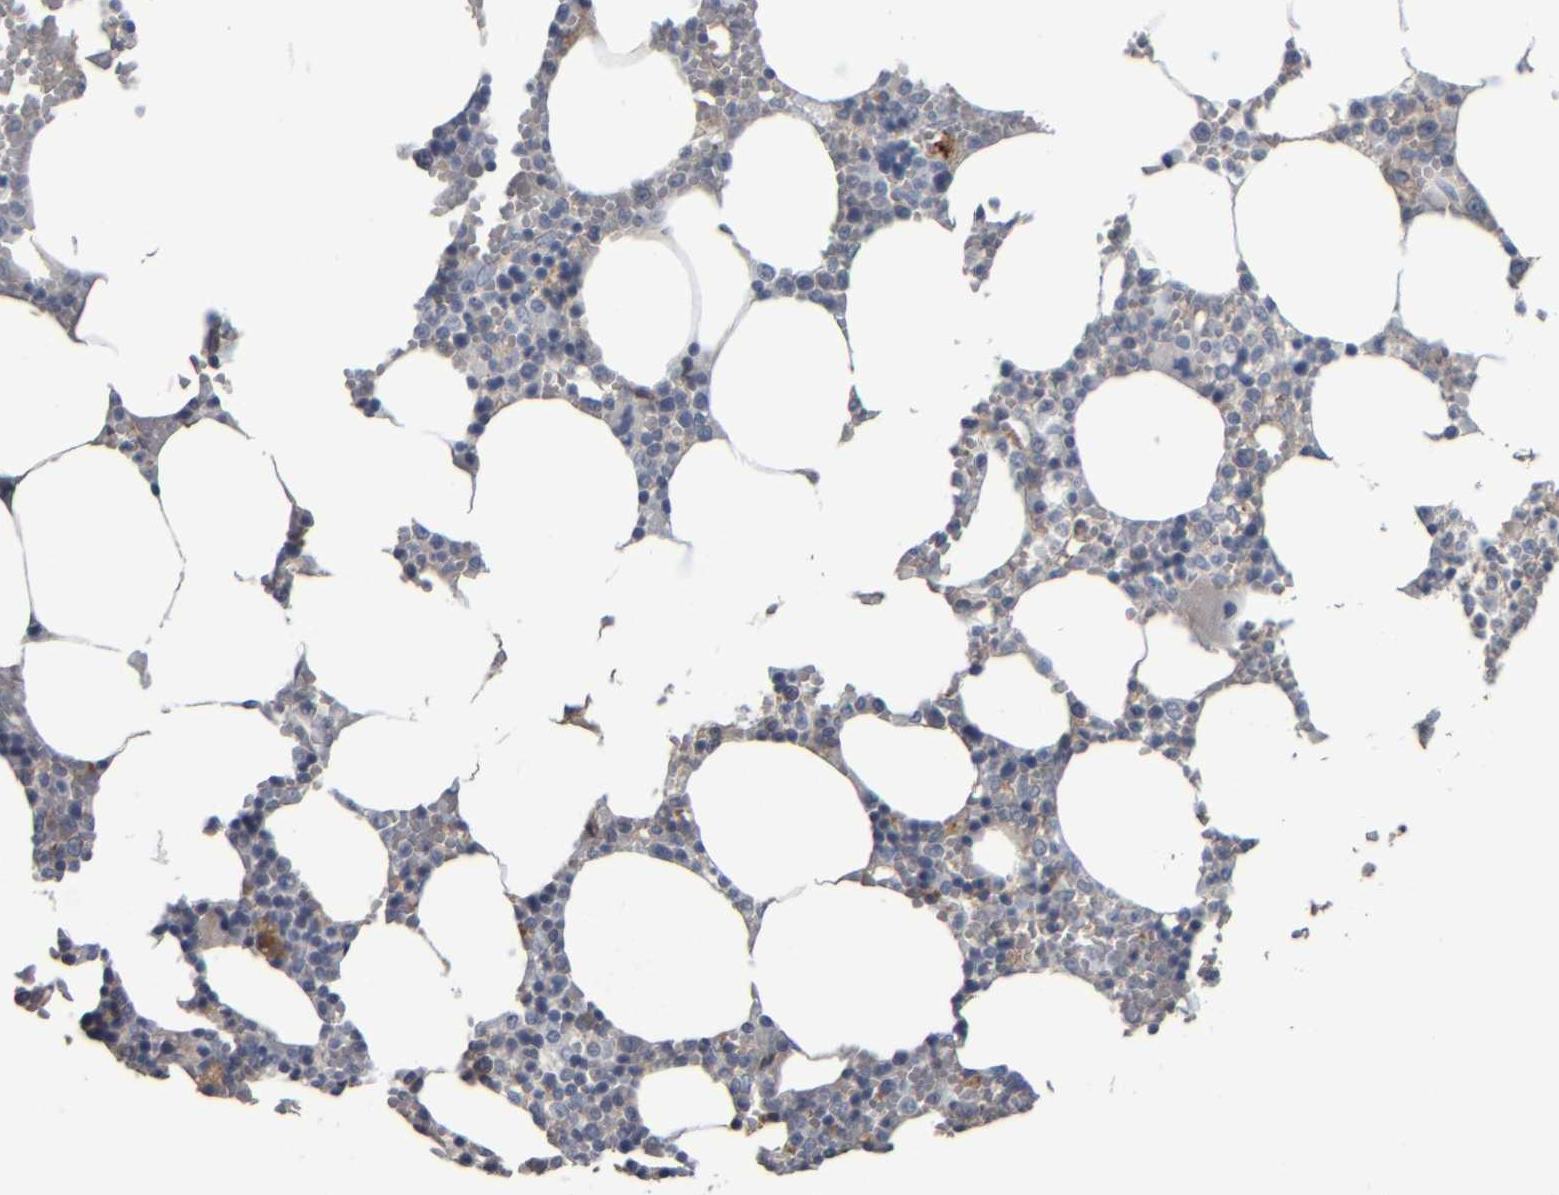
{"staining": {"intensity": "moderate", "quantity": "<25%", "location": "cytoplasmic/membranous"}, "tissue": "bone marrow", "cell_type": "Hematopoietic cells", "image_type": "normal", "snomed": [{"axis": "morphology", "description": "Normal tissue, NOS"}, {"axis": "topography", "description": "Bone marrow"}], "caption": "This micrograph shows normal bone marrow stained with immunohistochemistry to label a protein in brown. The cytoplasmic/membranous of hematopoietic cells show moderate positivity for the protein. Nuclei are counter-stained blue.", "gene": "CAVIN4", "patient": {"sex": "male", "age": 70}}